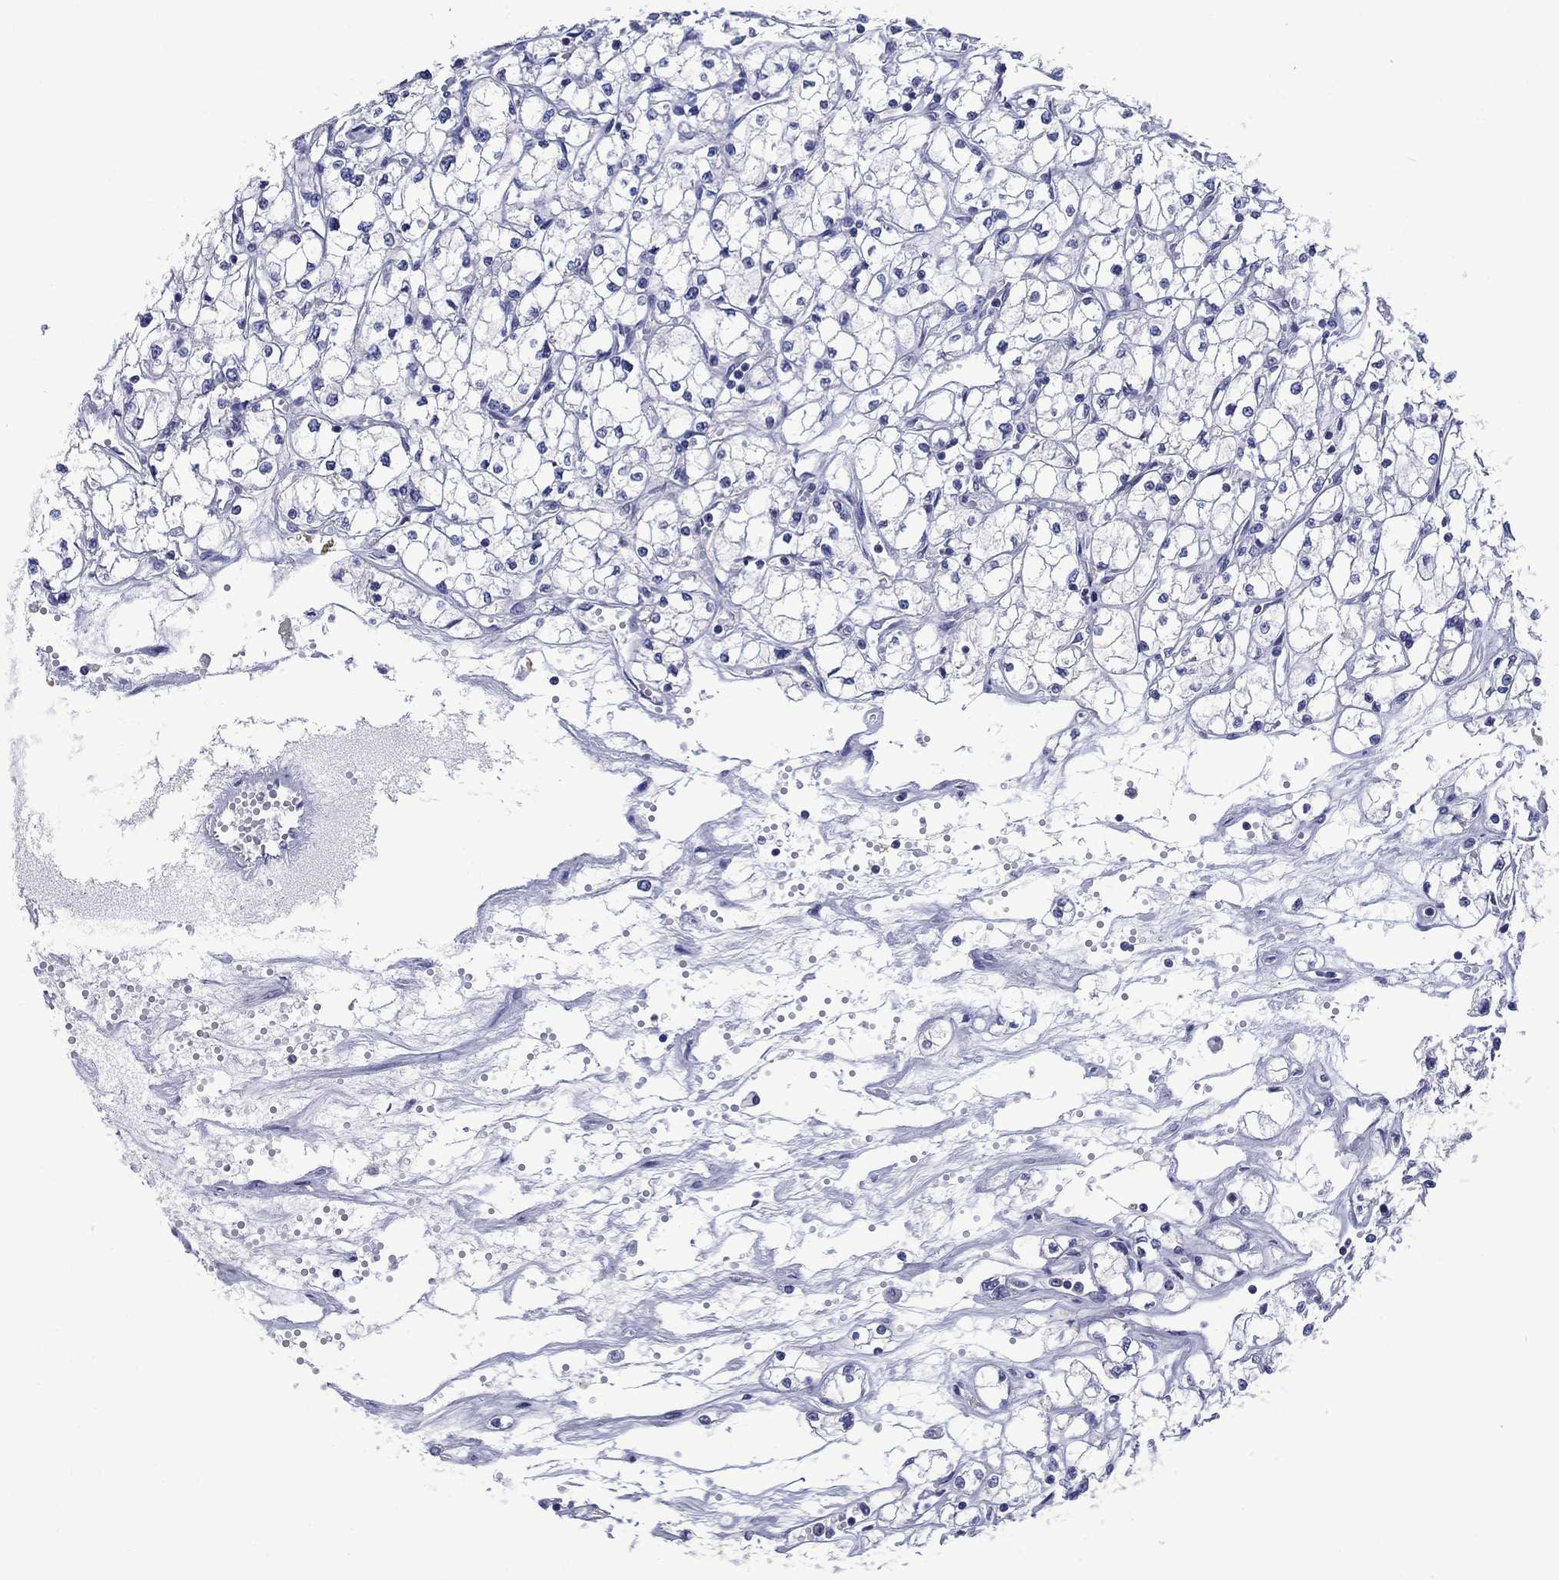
{"staining": {"intensity": "negative", "quantity": "none", "location": "none"}, "tissue": "renal cancer", "cell_type": "Tumor cells", "image_type": "cancer", "snomed": [{"axis": "morphology", "description": "Adenocarcinoma, NOS"}, {"axis": "topography", "description": "Kidney"}], "caption": "Human renal cancer (adenocarcinoma) stained for a protein using immunohistochemistry (IHC) reveals no positivity in tumor cells.", "gene": "FER1L6", "patient": {"sex": "male", "age": 67}}